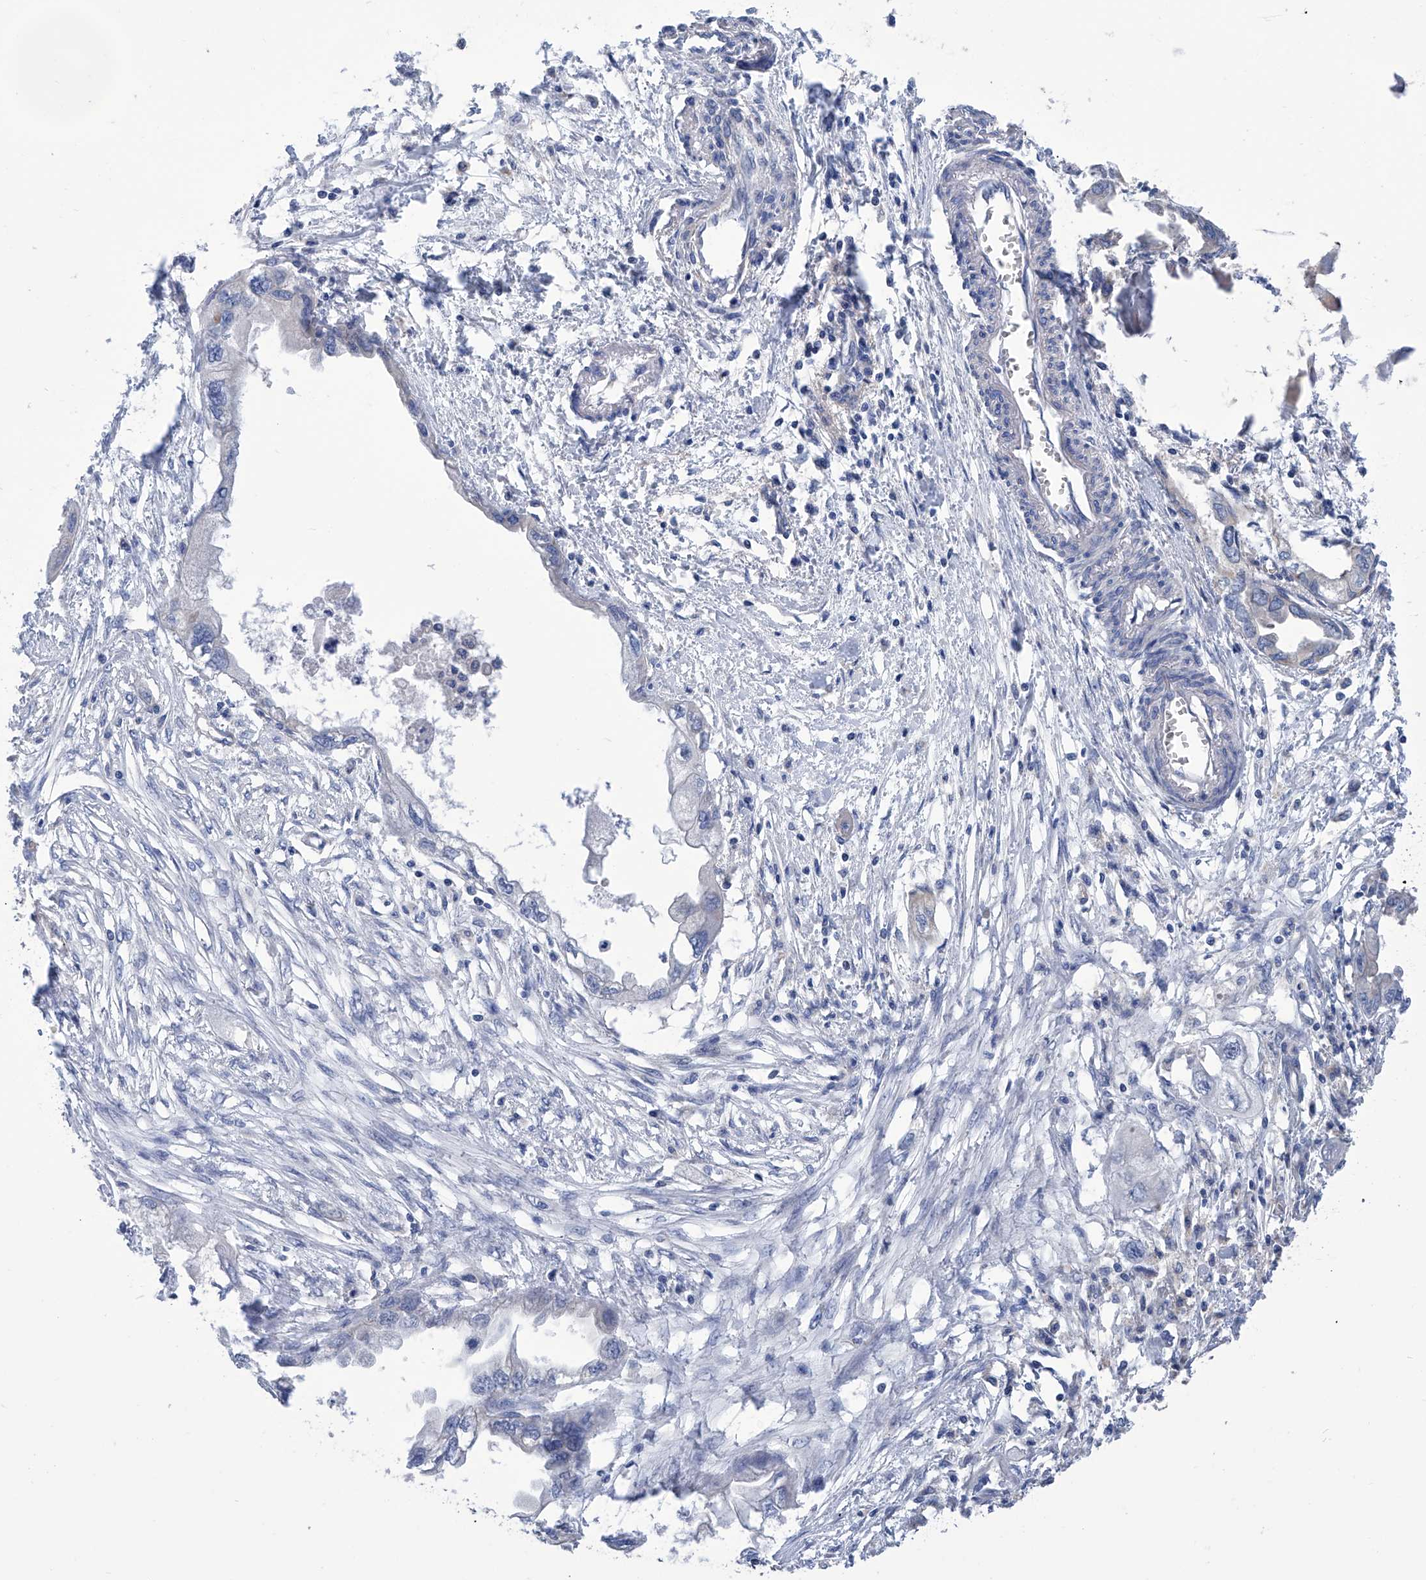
{"staining": {"intensity": "negative", "quantity": "none", "location": "none"}, "tissue": "endometrial cancer", "cell_type": "Tumor cells", "image_type": "cancer", "snomed": [{"axis": "morphology", "description": "Adenocarcinoma, NOS"}, {"axis": "morphology", "description": "Adenocarcinoma, metastatic, NOS"}, {"axis": "topography", "description": "Adipose tissue"}, {"axis": "topography", "description": "Endometrium"}], "caption": "An image of endometrial cancer stained for a protein shows no brown staining in tumor cells.", "gene": "SMS", "patient": {"sex": "female", "age": 67}}